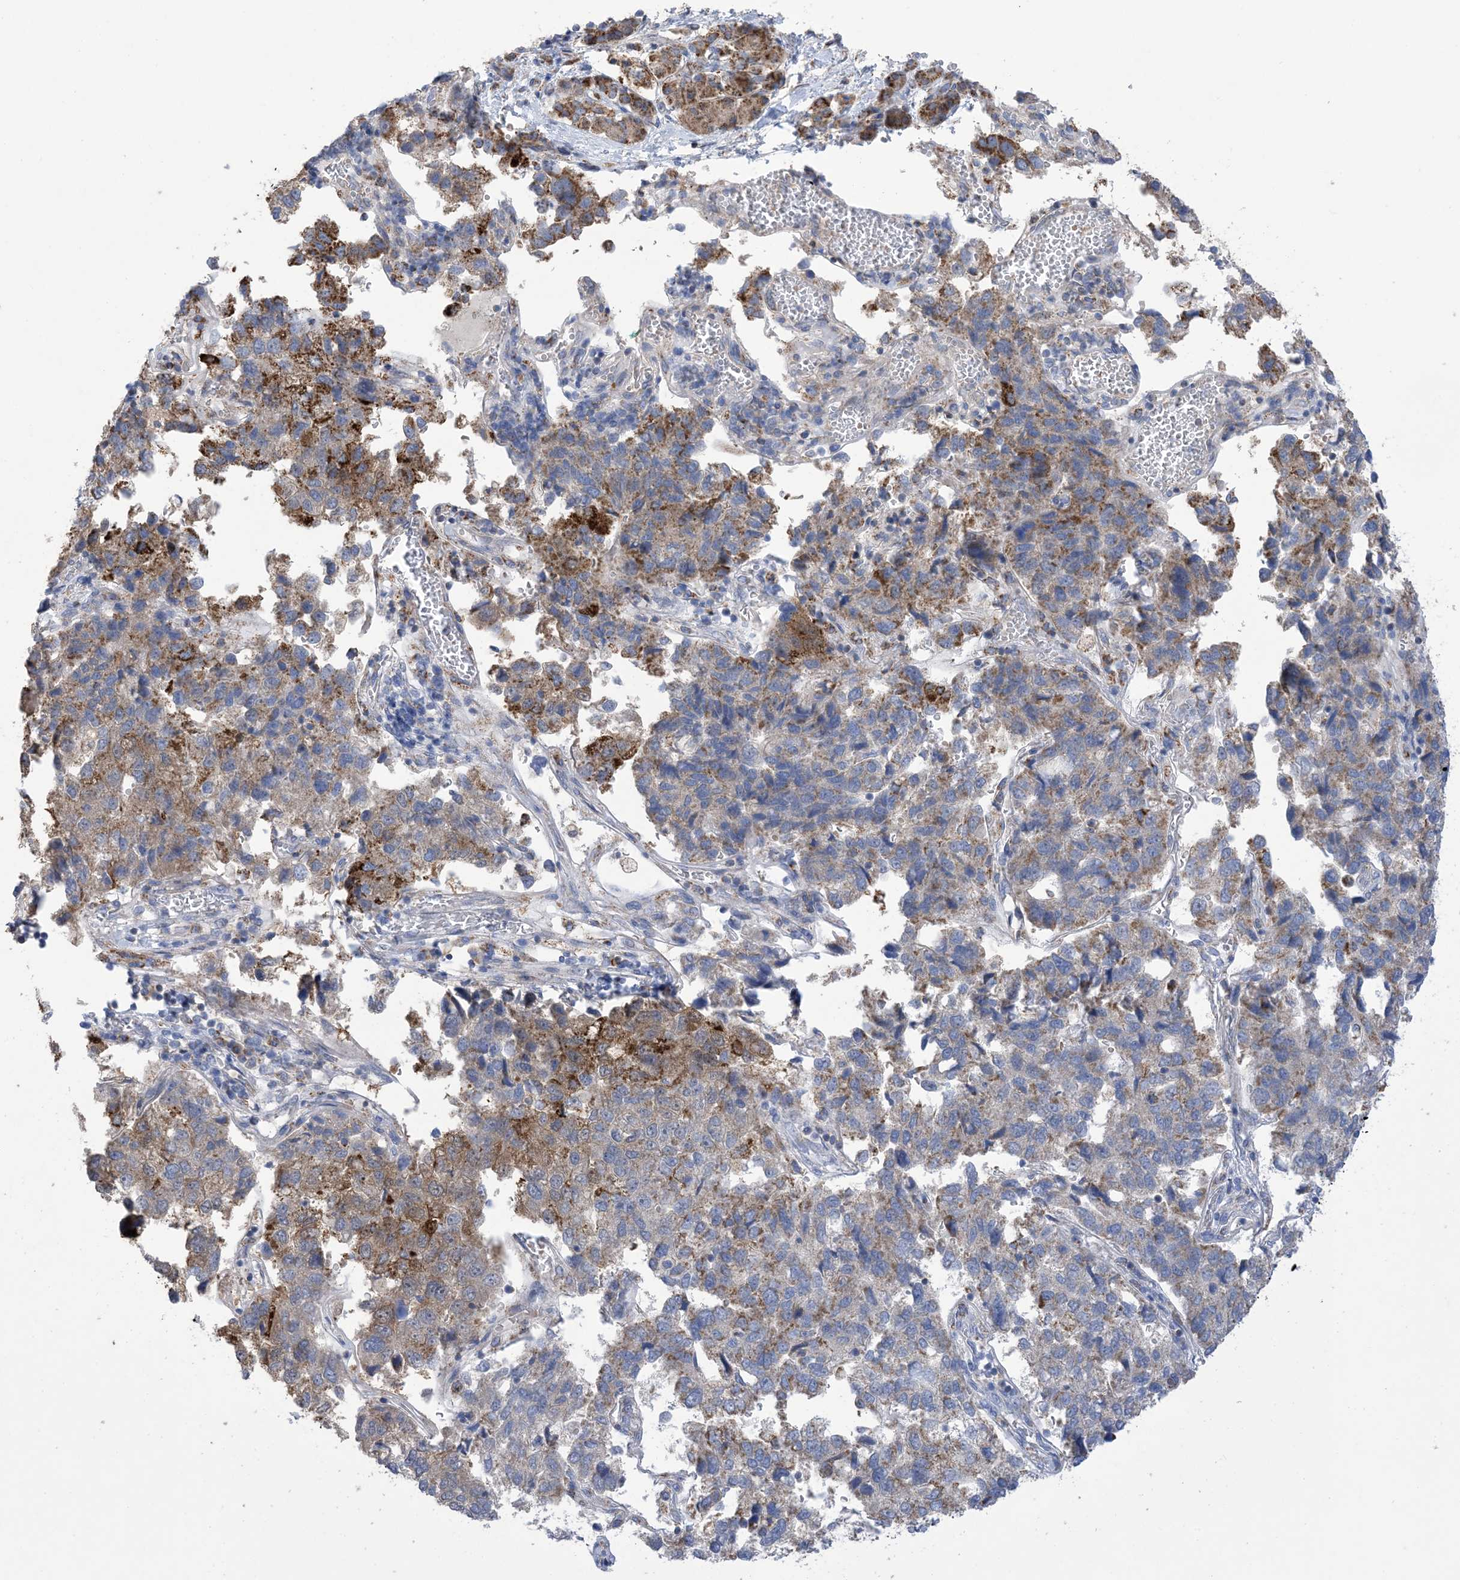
{"staining": {"intensity": "moderate", "quantity": "25%-75%", "location": "cytoplasmic/membranous"}, "tissue": "pancreatic cancer", "cell_type": "Tumor cells", "image_type": "cancer", "snomed": [{"axis": "morphology", "description": "Adenocarcinoma, NOS"}, {"axis": "topography", "description": "Pancreas"}], "caption": "Immunohistochemical staining of human pancreatic cancer shows medium levels of moderate cytoplasmic/membranous expression in approximately 25%-75% of tumor cells. (DAB IHC with brightfield microscopy, high magnification).", "gene": "CLEC16A", "patient": {"sex": "female", "age": 61}}